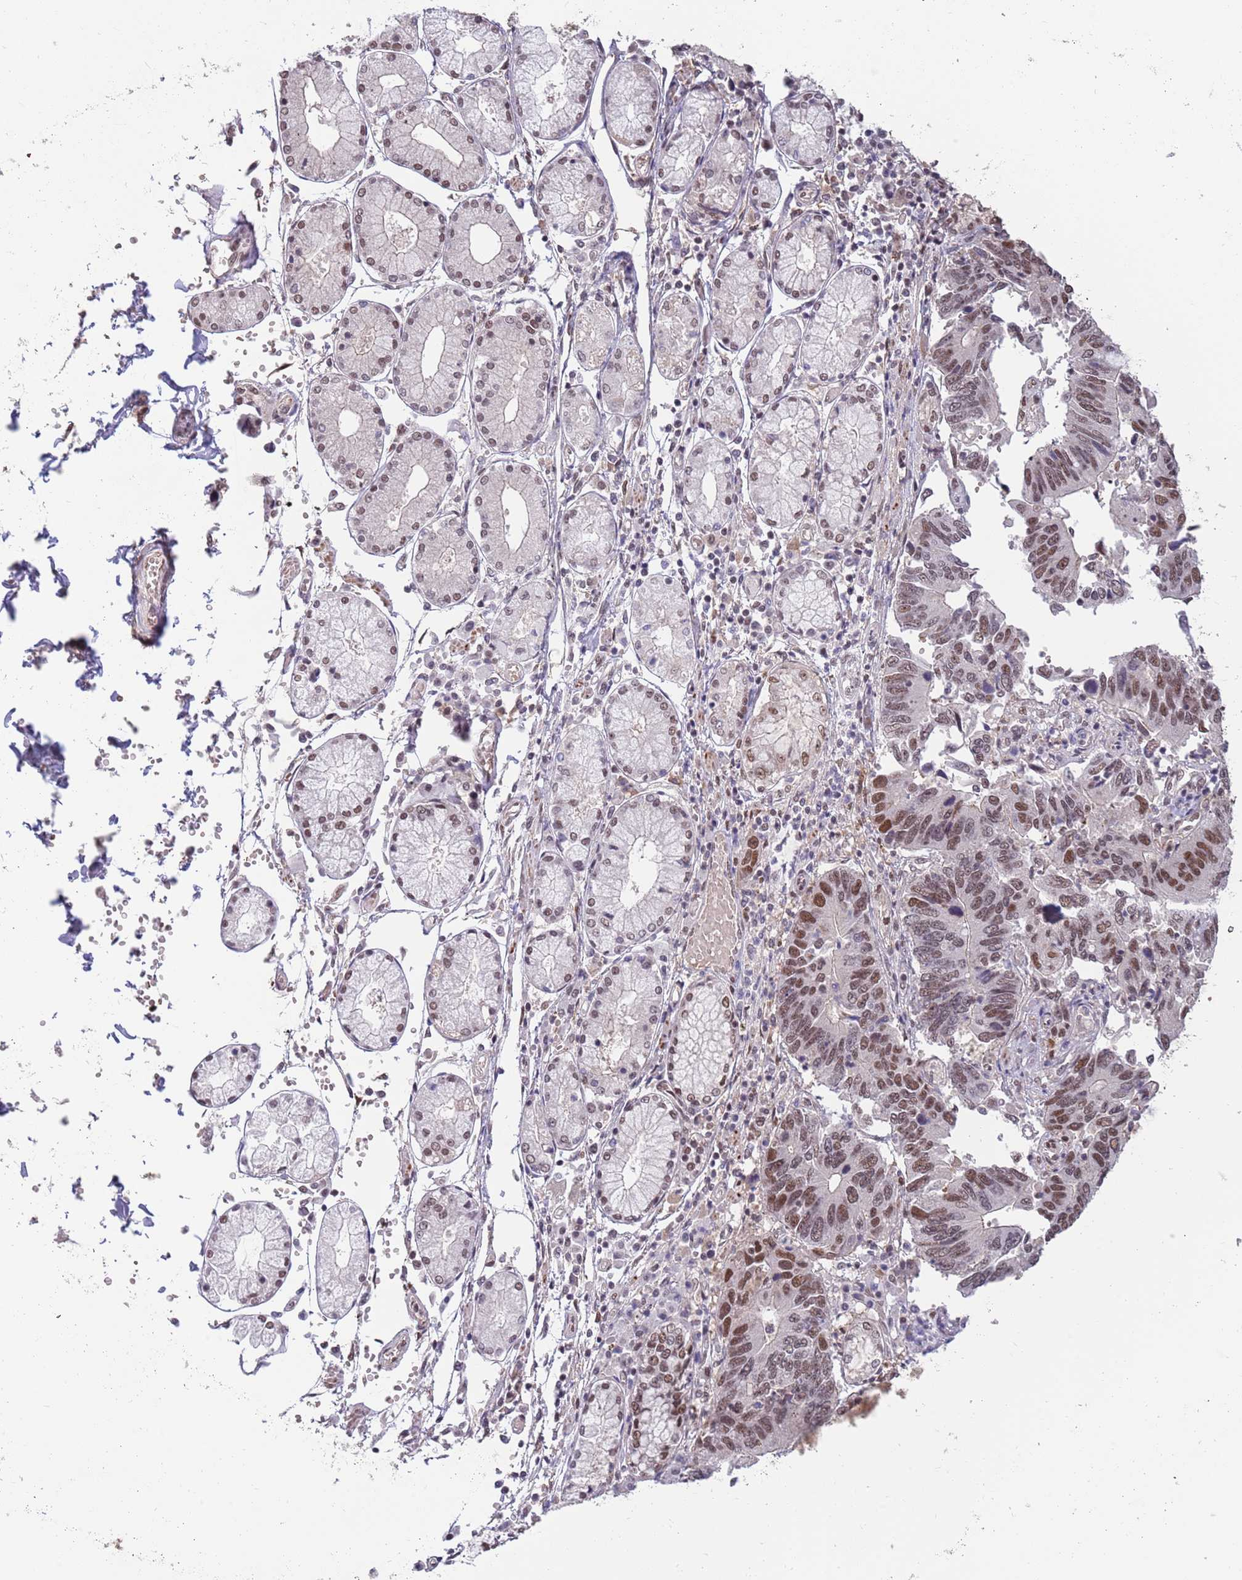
{"staining": {"intensity": "moderate", "quantity": ">75%", "location": "nuclear"}, "tissue": "stomach cancer", "cell_type": "Tumor cells", "image_type": "cancer", "snomed": [{"axis": "morphology", "description": "Adenocarcinoma, NOS"}, {"axis": "topography", "description": "Stomach"}], "caption": "This is a micrograph of IHC staining of stomach adenocarcinoma, which shows moderate expression in the nuclear of tumor cells.", "gene": "ZBTB7A", "patient": {"sex": "male", "age": 59}}